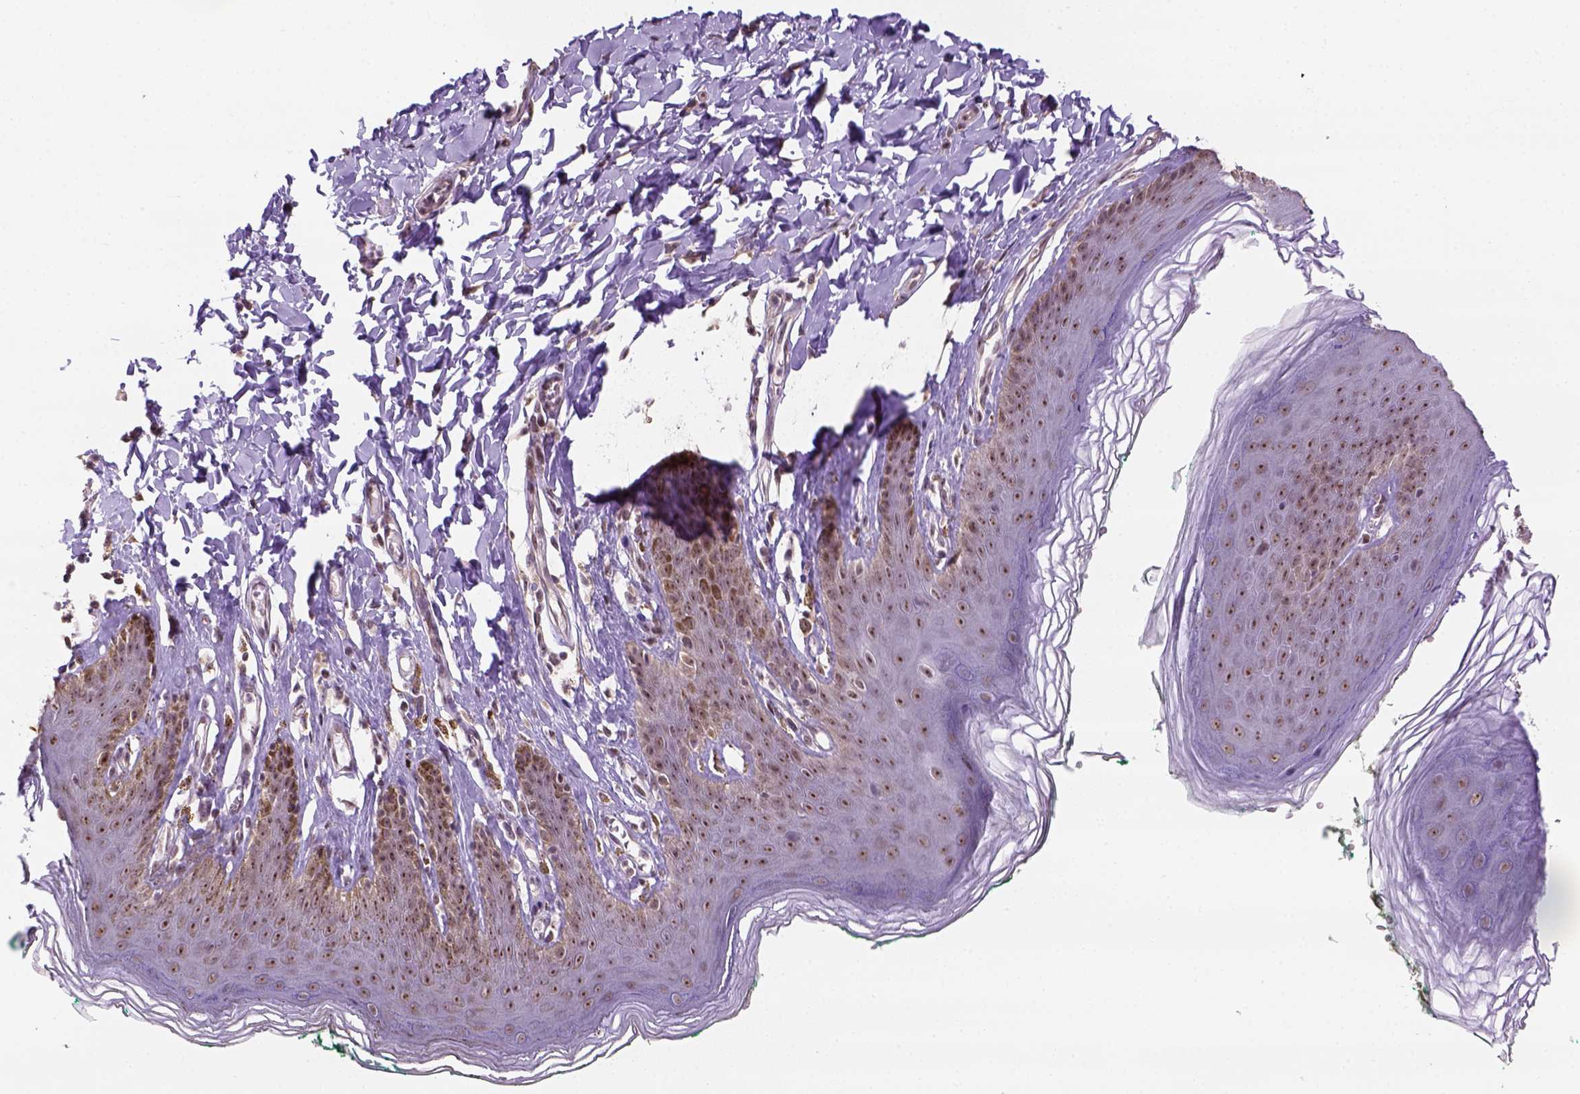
{"staining": {"intensity": "moderate", "quantity": ">75%", "location": "nuclear"}, "tissue": "skin", "cell_type": "Epidermal cells", "image_type": "normal", "snomed": [{"axis": "morphology", "description": "Normal tissue, NOS"}, {"axis": "topography", "description": "Vulva"}, {"axis": "topography", "description": "Peripheral nerve tissue"}], "caption": "Immunohistochemistry of benign skin reveals medium levels of moderate nuclear positivity in about >75% of epidermal cells.", "gene": "DDX50", "patient": {"sex": "female", "age": 66}}